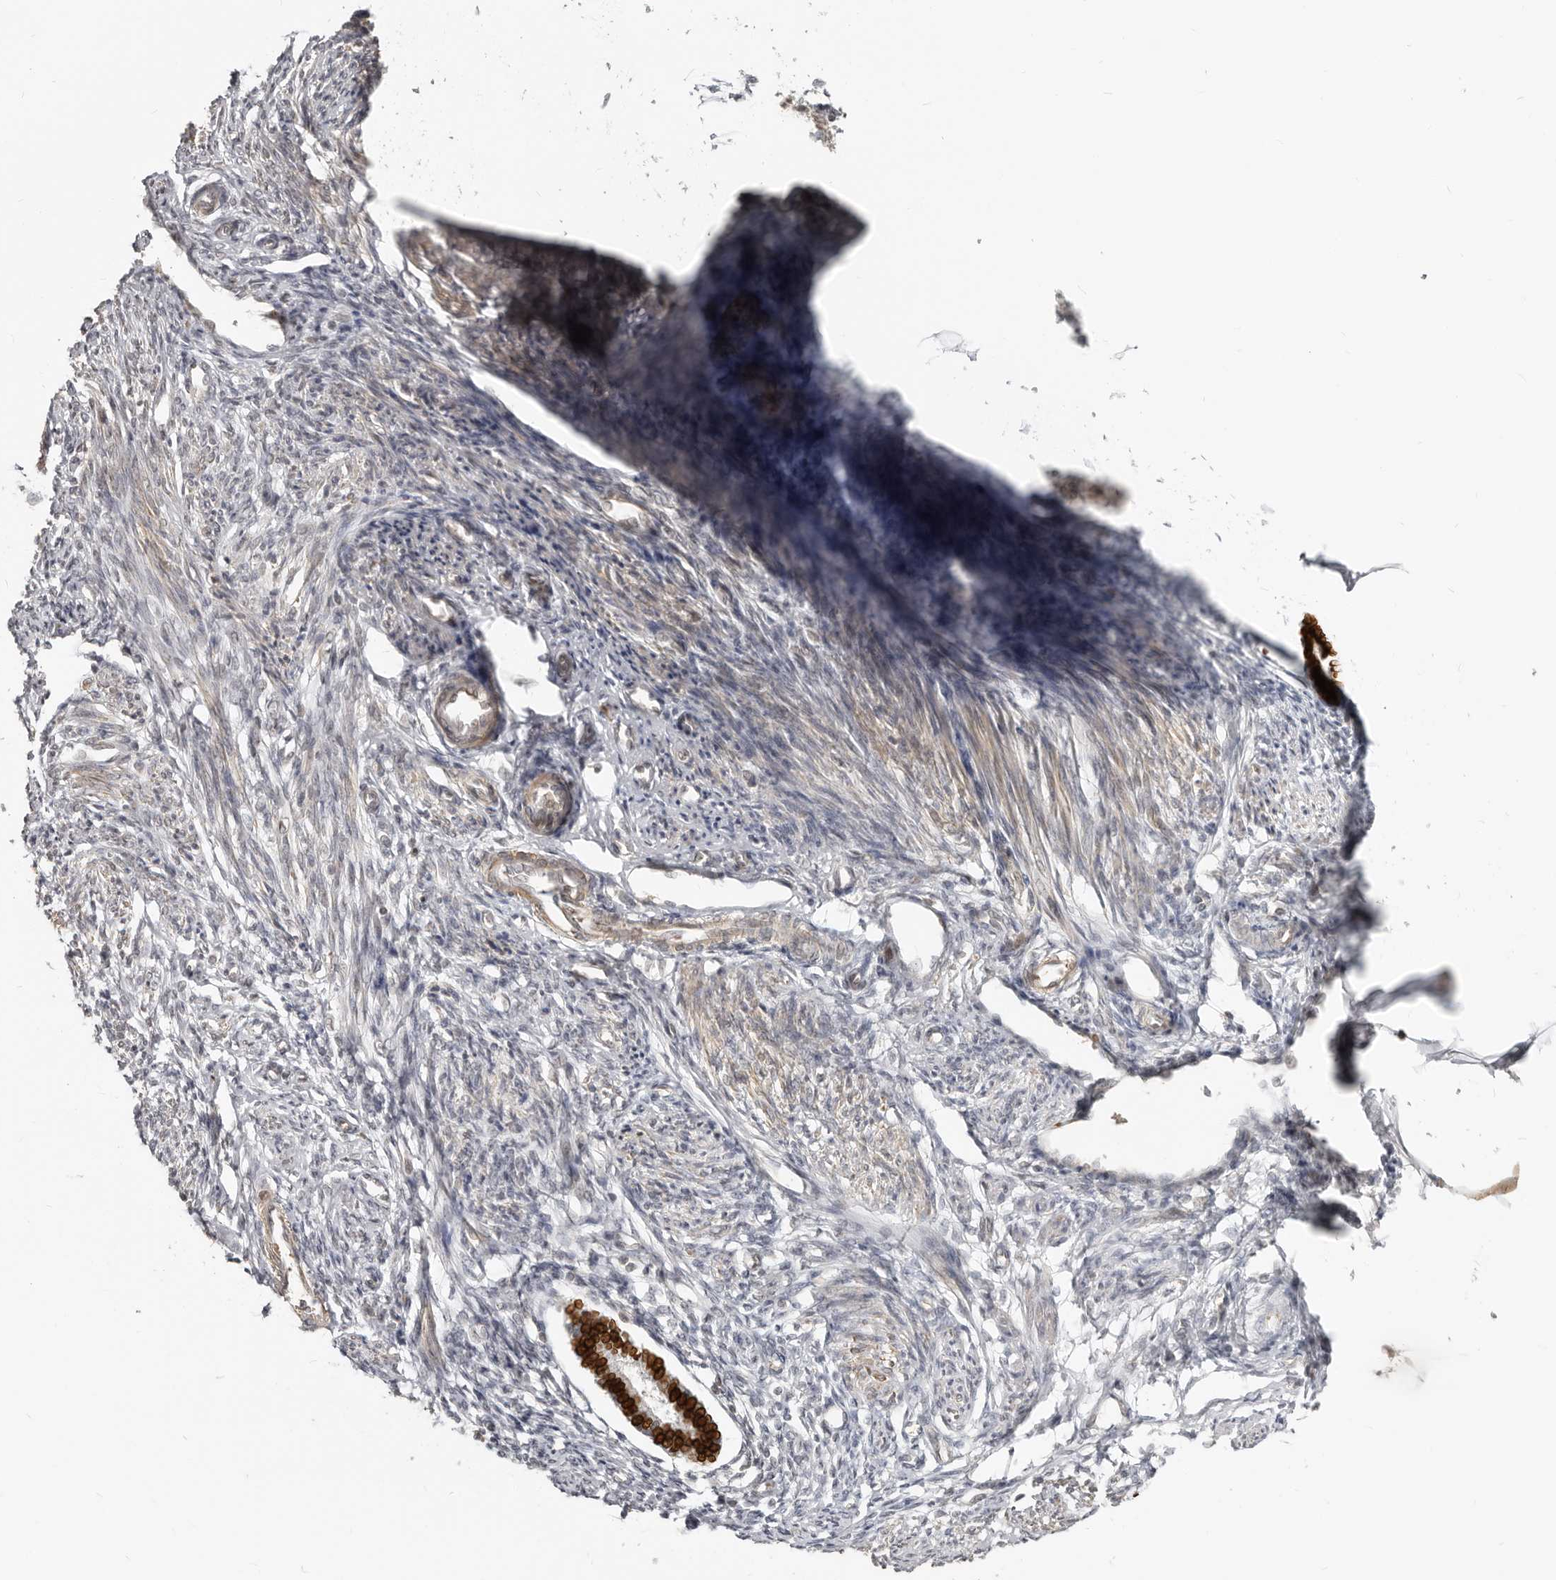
{"staining": {"intensity": "weak", "quantity": "<25%", "location": "cytoplasmic/membranous"}, "tissue": "endometrium", "cell_type": "Cells in endometrial stroma", "image_type": "normal", "snomed": [{"axis": "morphology", "description": "Normal tissue, NOS"}, {"axis": "topography", "description": "Endometrium"}], "caption": "Micrograph shows no protein staining in cells in endometrial stroma of benign endometrium.", "gene": "NUP153", "patient": {"sex": "female", "age": 56}}